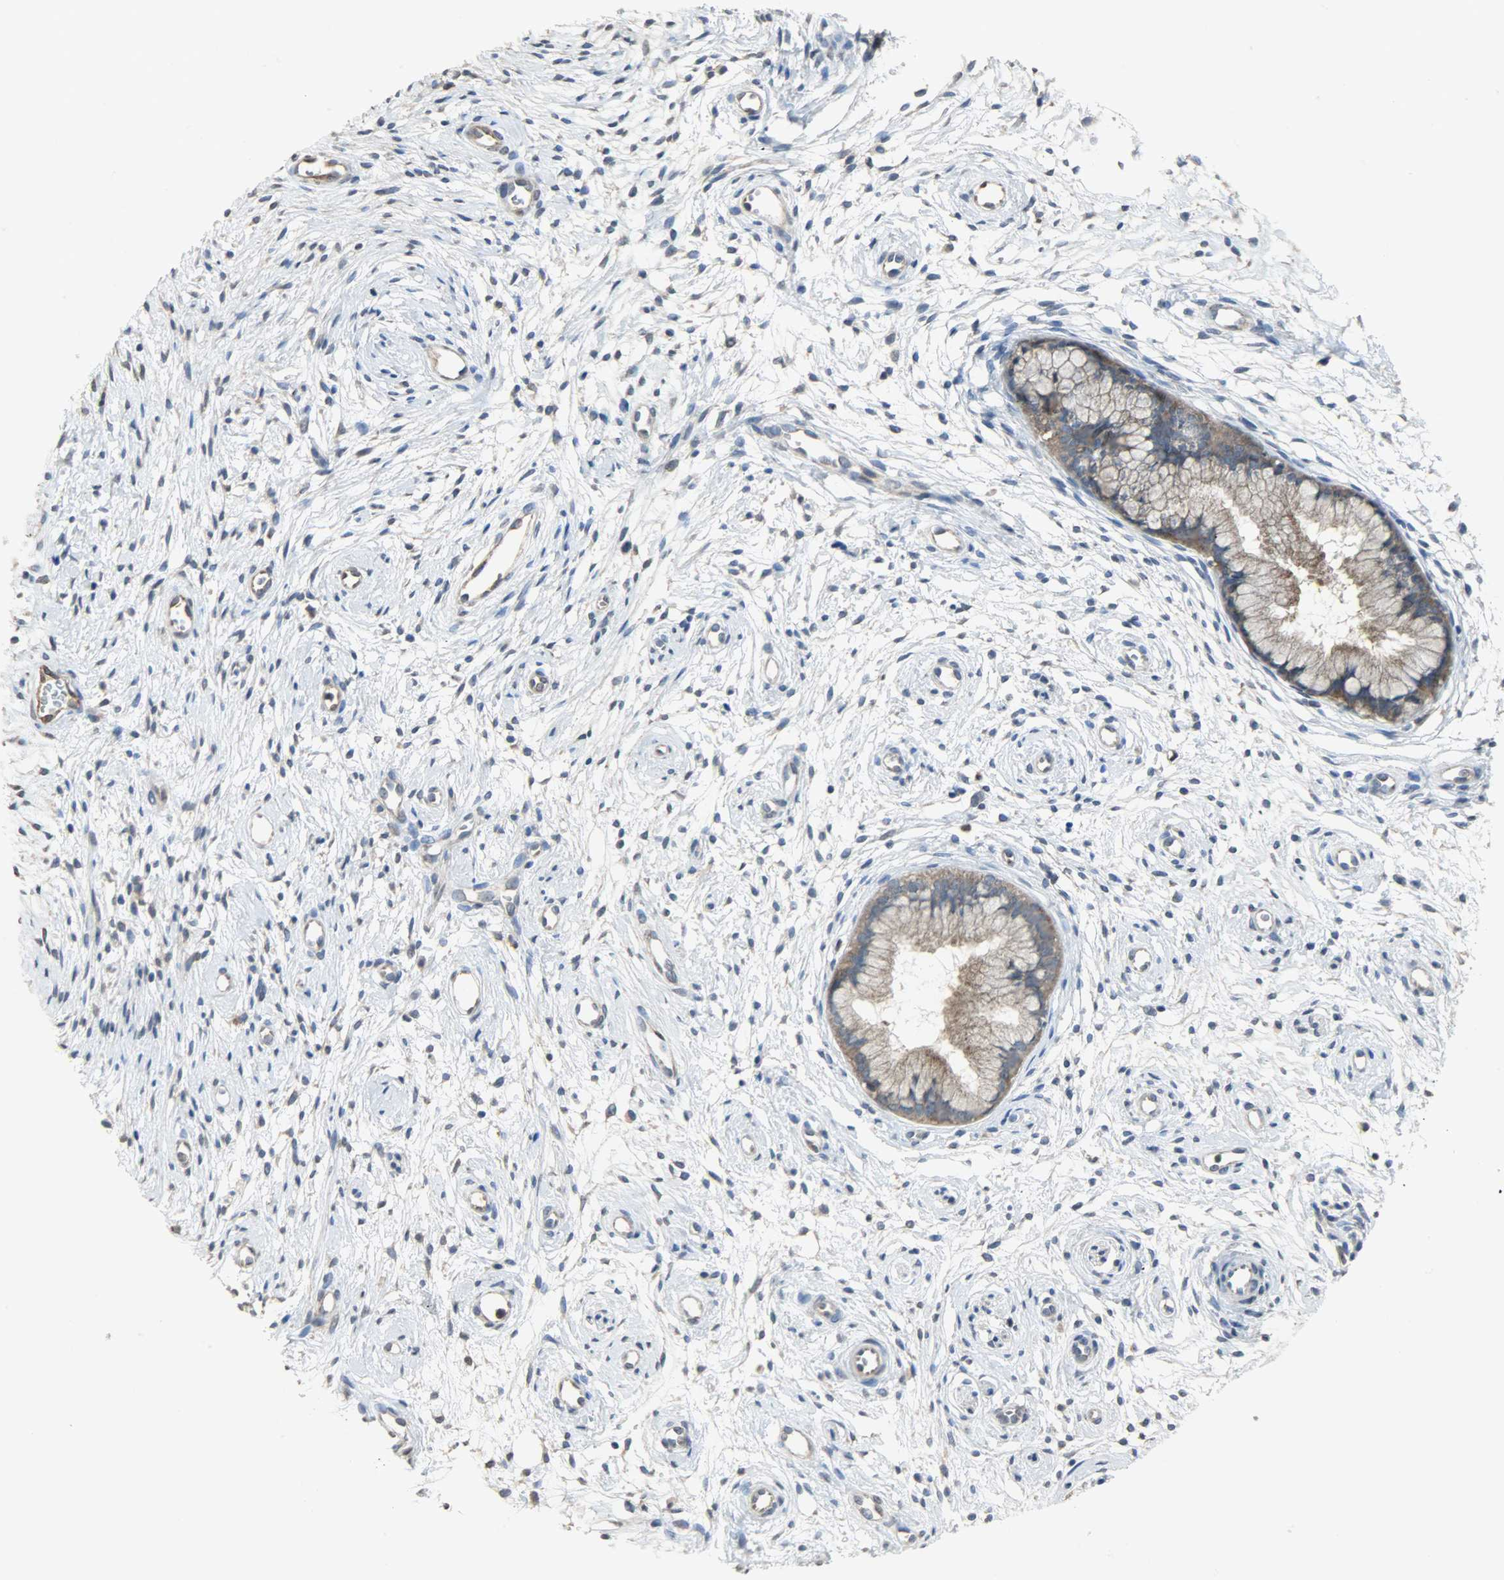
{"staining": {"intensity": "moderate", "quantity": ">75%", "location": "cytoplasmic/membranous"}, "tissue": "cervix", "cell_type": "Glandular cells", "image_type": "normal", "snomed": [{"axis": "morphology", "description": "Normal tissue, NOS"}, {"axis": "topography", "description": "Cervix"}], "caption": "Immunohistochemistry (IHC) of benign human cervix exhibits medium levels of moderate cytoplasmic/membranous positivity in approximately >75% of glandular cells.", "gene": "TRIM21", "patient": {"sex": "female", "age": 39}}